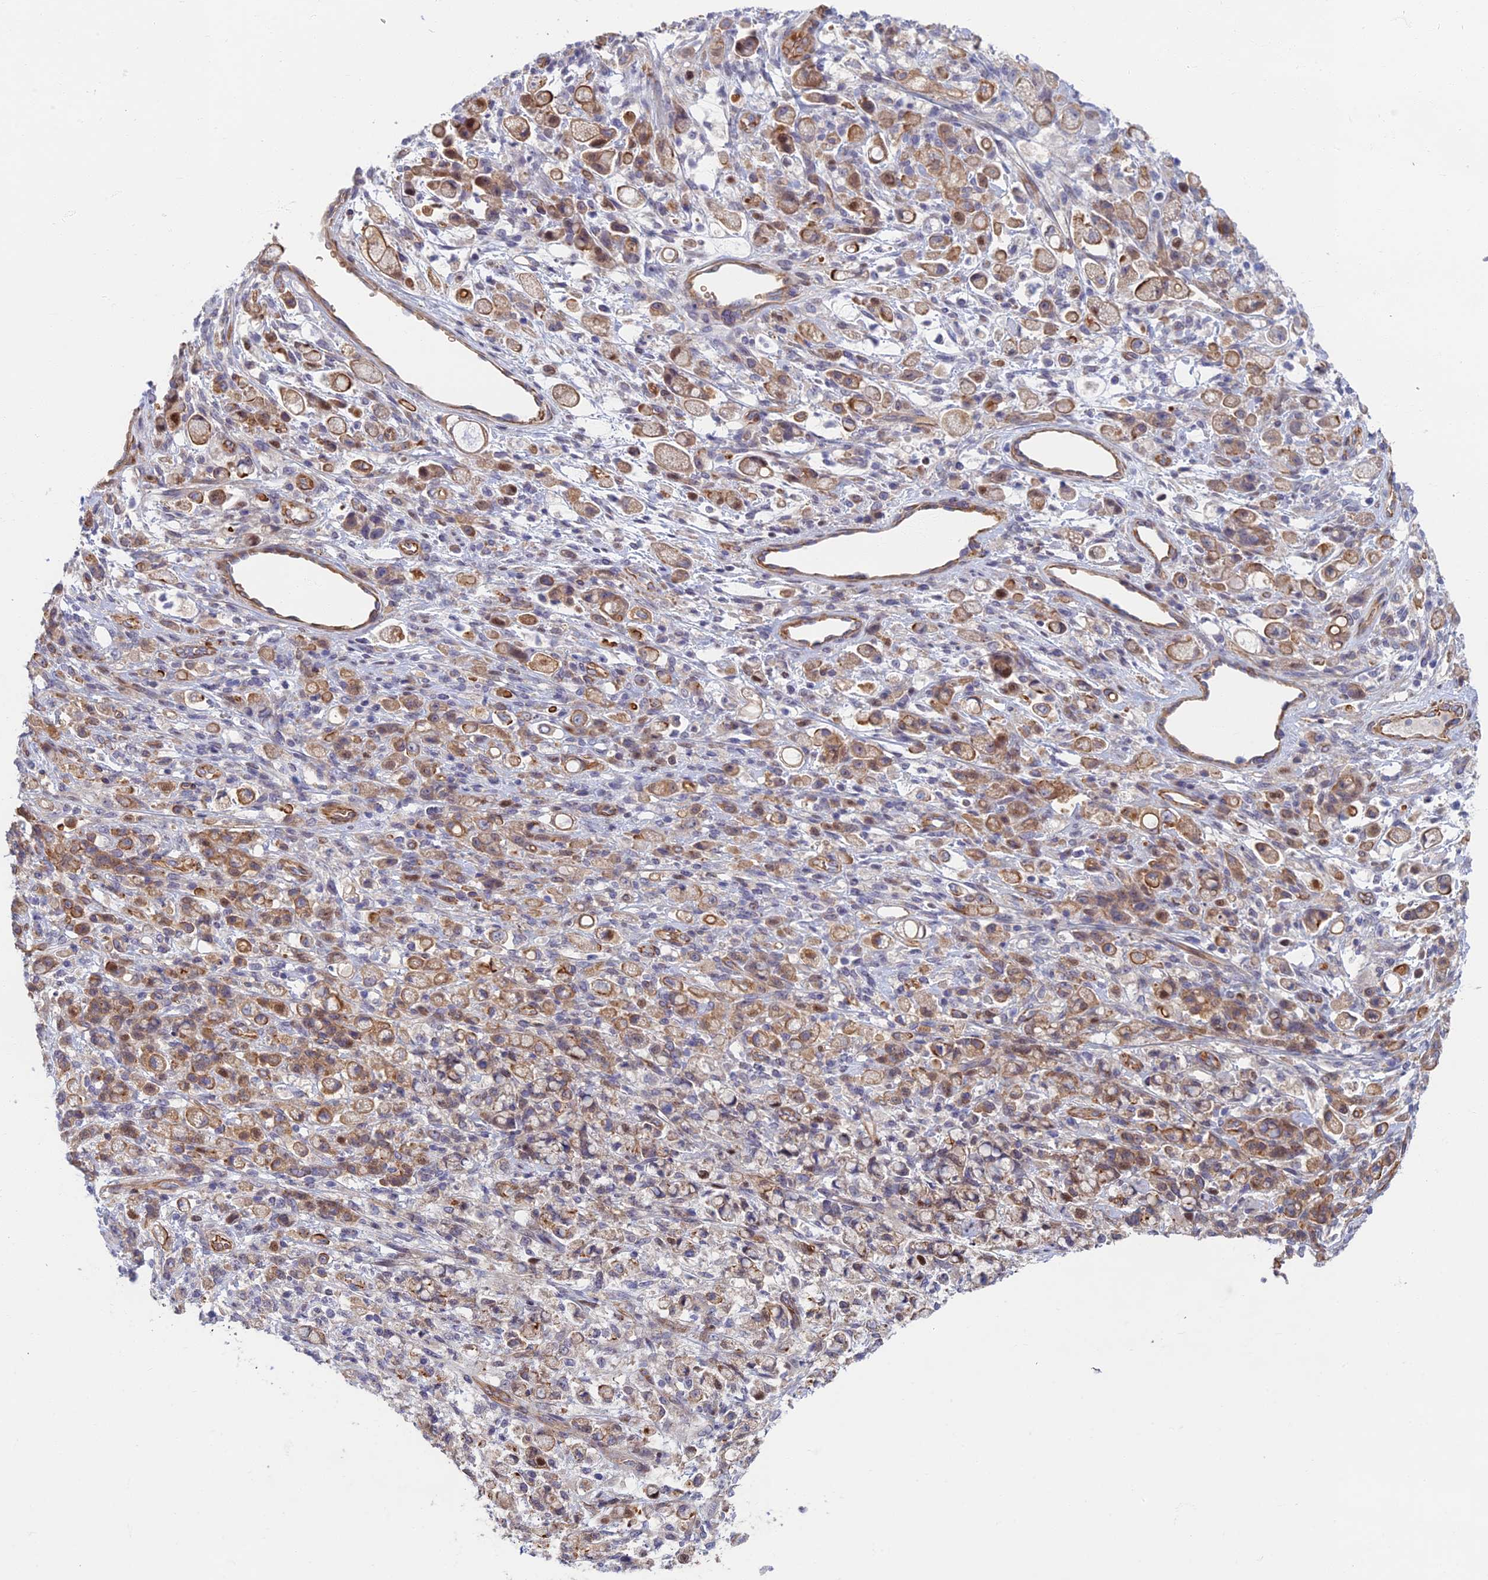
{"staining": {"intensity": "moderate", "quantity": ">75%", "location": "cytoplasmic/membranous"}, "tissue": "stomach cancer", "cell_type": "Tumor cells", "image_type": "cancer", "snomed": [{"axis": "morphology", "description": "Adenocarcinoma, NOS"}, {"axis": "topography", "description": "Stomach"}], "caption": "A medium amount of moderate cytoplasmic/membranous staining is seen in approximately >75% of tumor cells in adenocarcinoma (stomach) tissue.", "gene": "RHBDL2", "patient": {"sex": "female", "age": 60}}